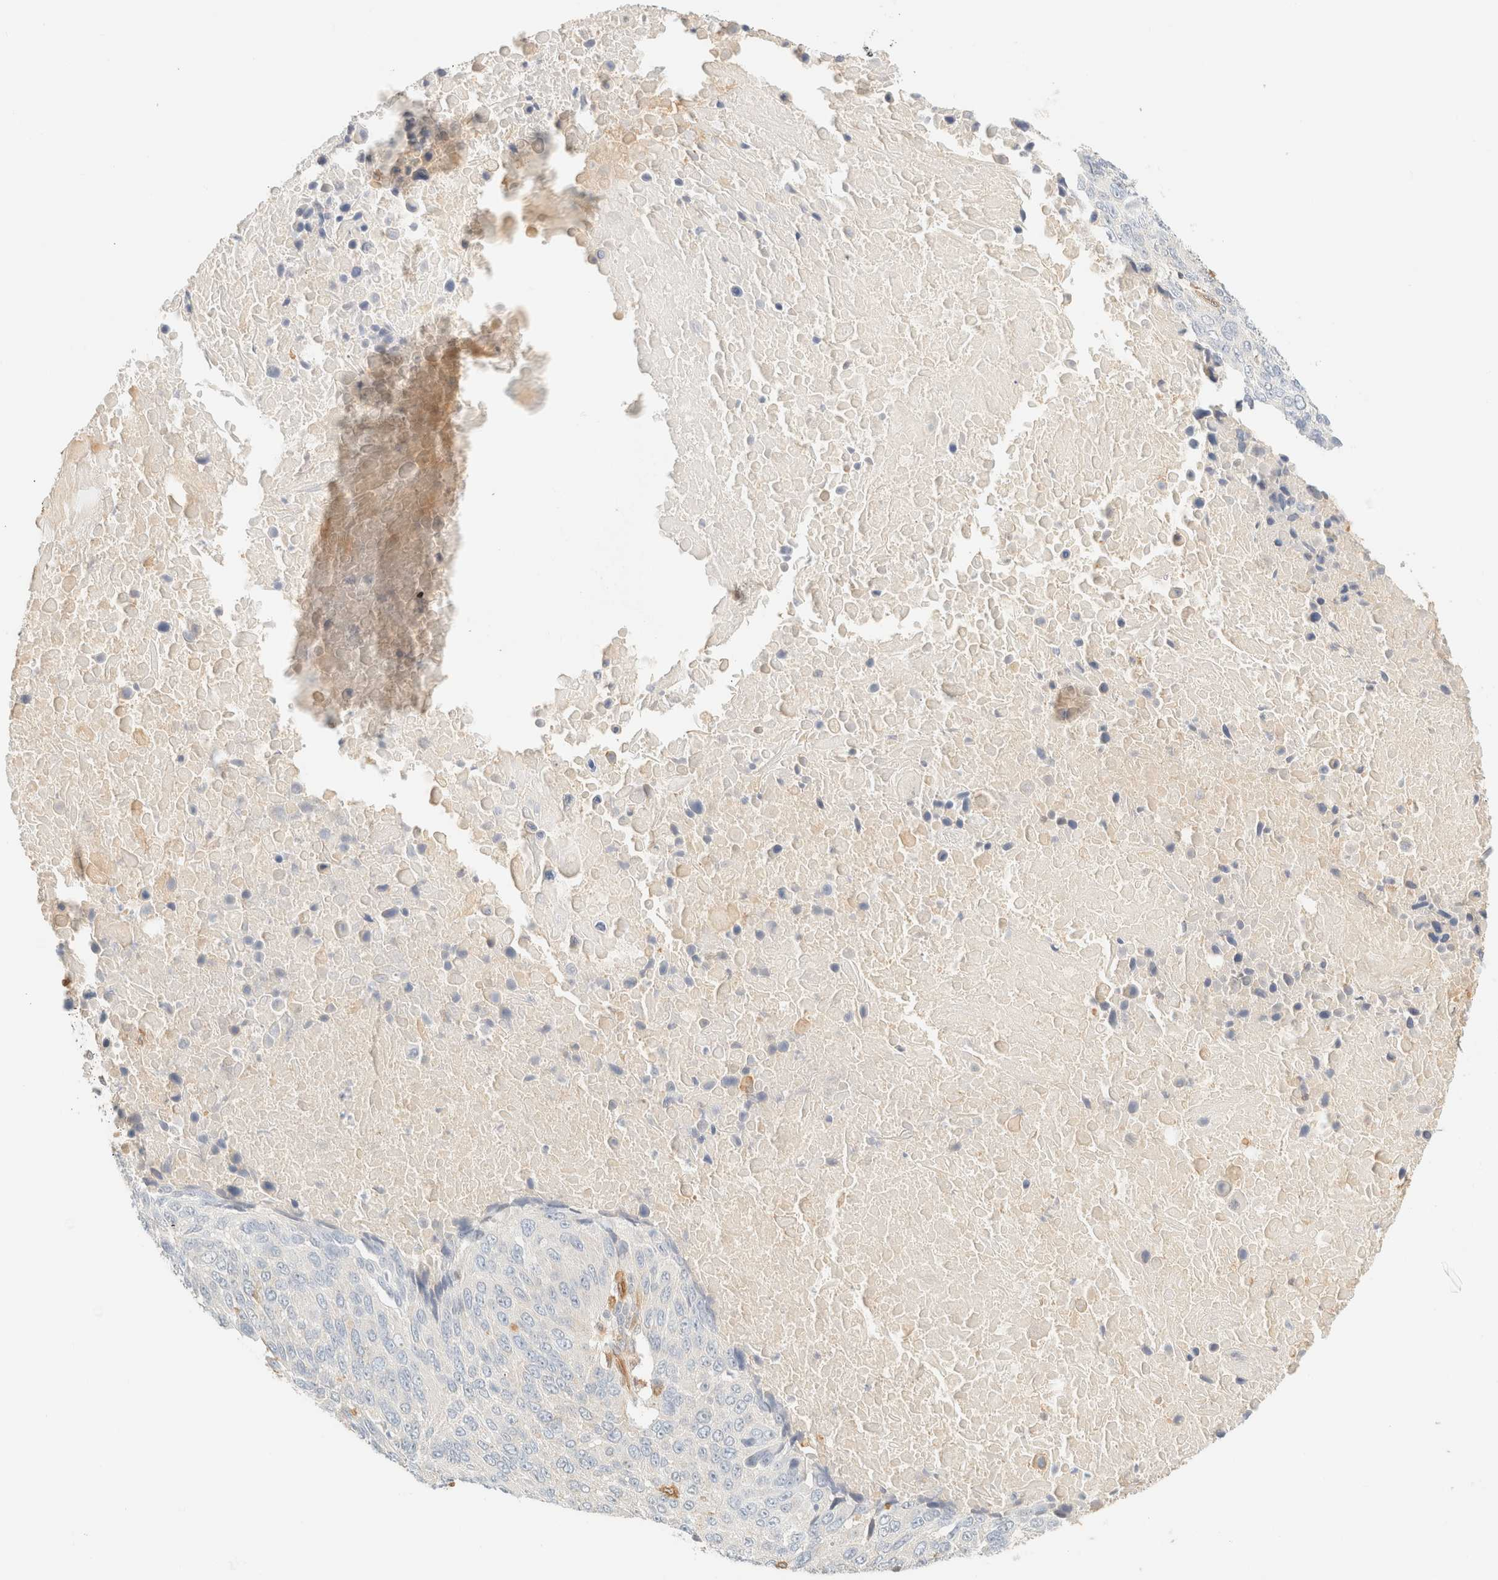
{"staining": {"intensity": "negative", "quantity": "none", "location": "none"}, "tissue": "lung cancer", "cell_type": "Tumor cells", "image_type": "cancer", "snomed": [{"axis": "morphology", "description": "Squamous cell carcinoma, NOS"}, {"axis": "topography", "description": "Lung"}], "caption": "Squamous cell carcinoma (lung) was stained to show a protein in brown. There is no significant positivity in tumor cells. (DAB immunohistochemistry (IHC) visualized using brightfield microscopy, high magnification).", "gene": "FHOD1", "patient": {"sex": "male", "age": 66}}